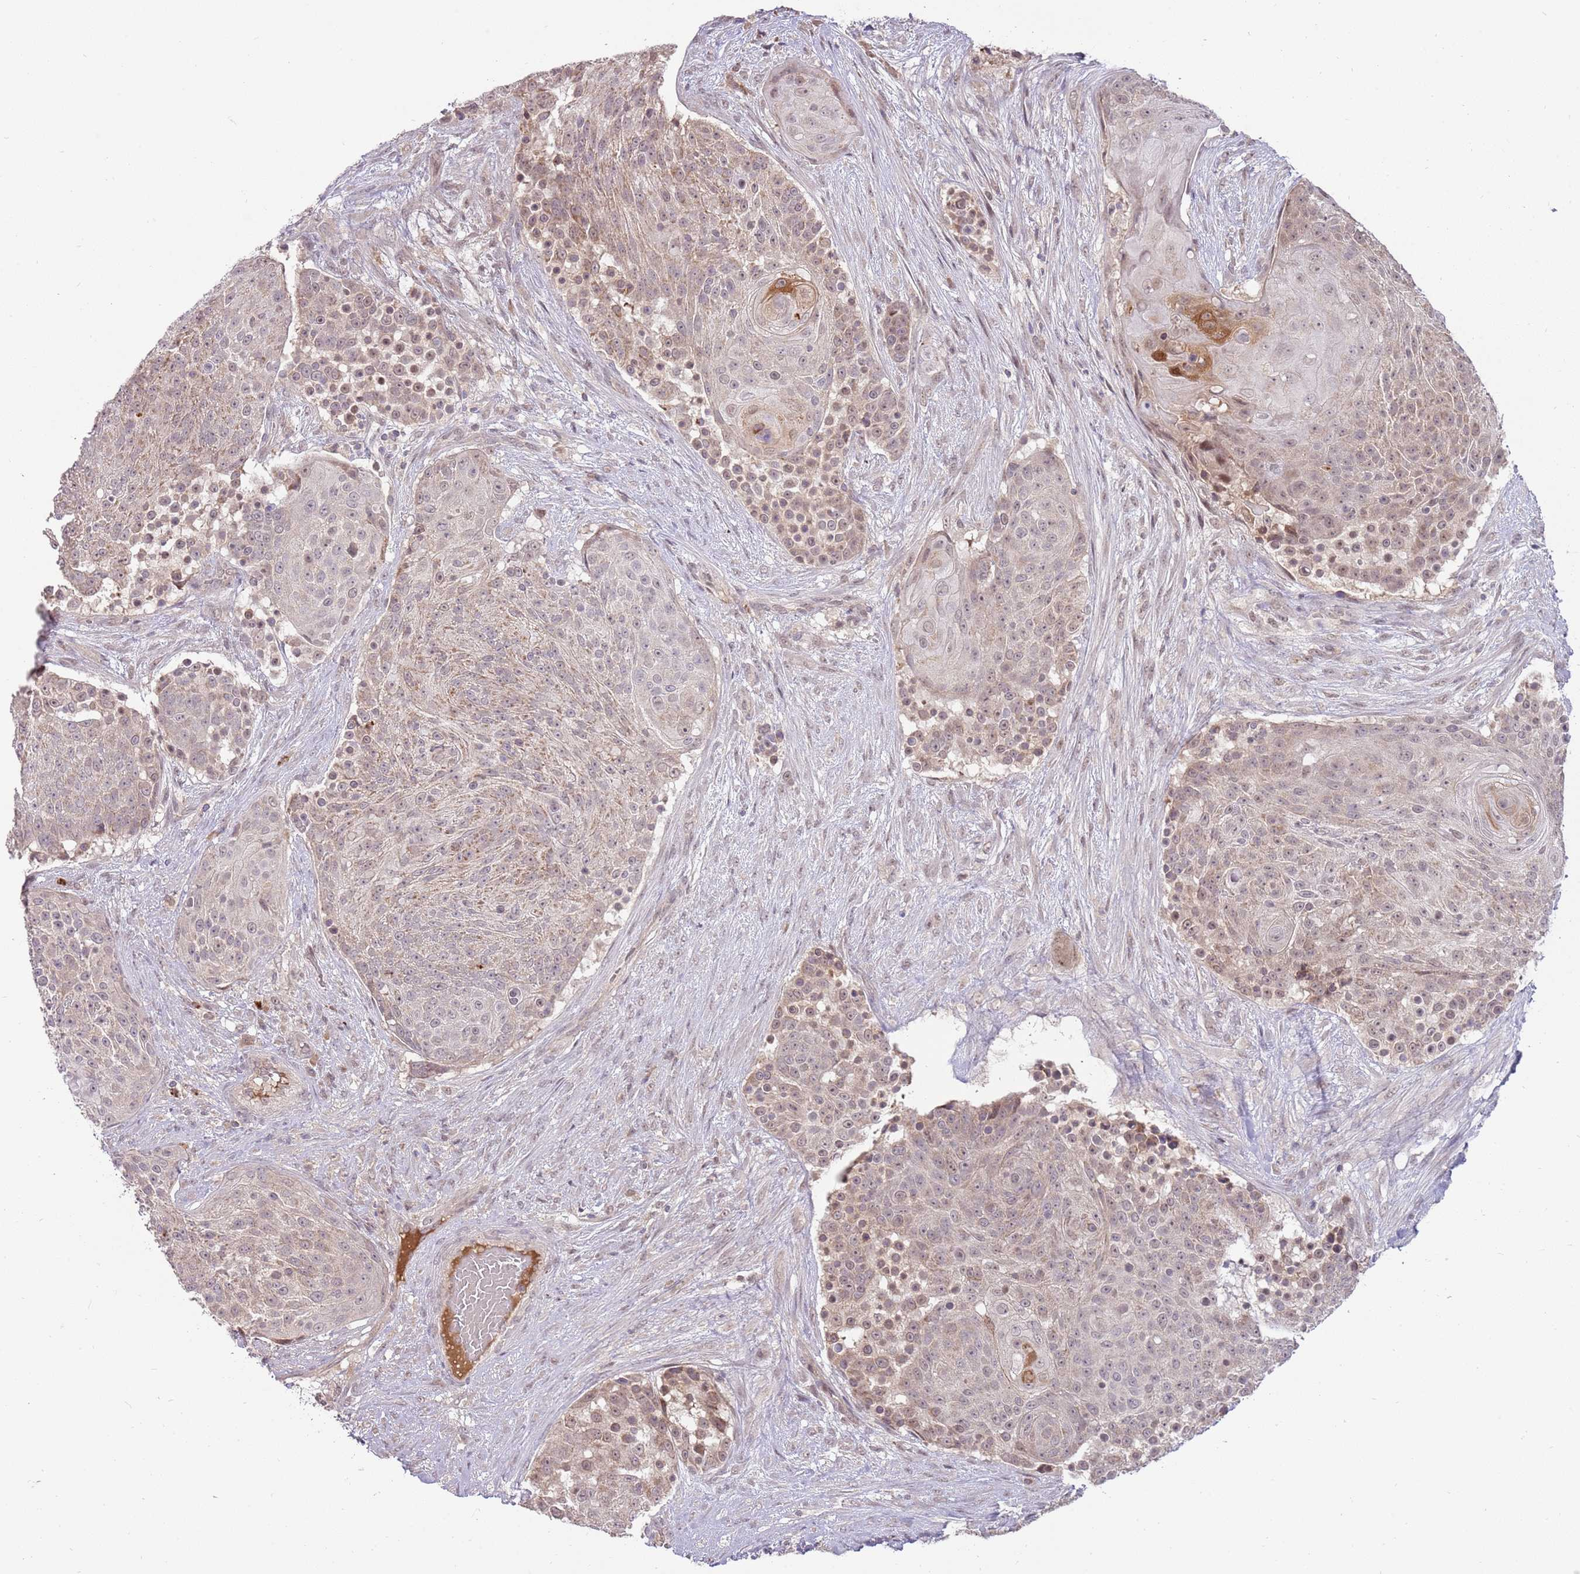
{"staining": {"intensity": "moderate", "quantity": "25%-75%", "location": "cytoplasmic/membranous,nuclear"}, "tissue": "urothelial cancer", "cell_type": "Tumor cells", "image_type": "cancer", "snomed": [{"axis": "morphology", "description": "Urothelial carcinoma, High grade"}, {"axis": "topography", "description": "Urinary bladder"}], "caption": "Urothelial cancer stained for a protein exhibits moderate cytoplasmic/membranous and nuclear positivity in tumor cells. (brown staining indicates protein expression, while blue staining denotes nuclei).", "gene": "NBPF6", "patient": {"sex": "female", "age": 63}}